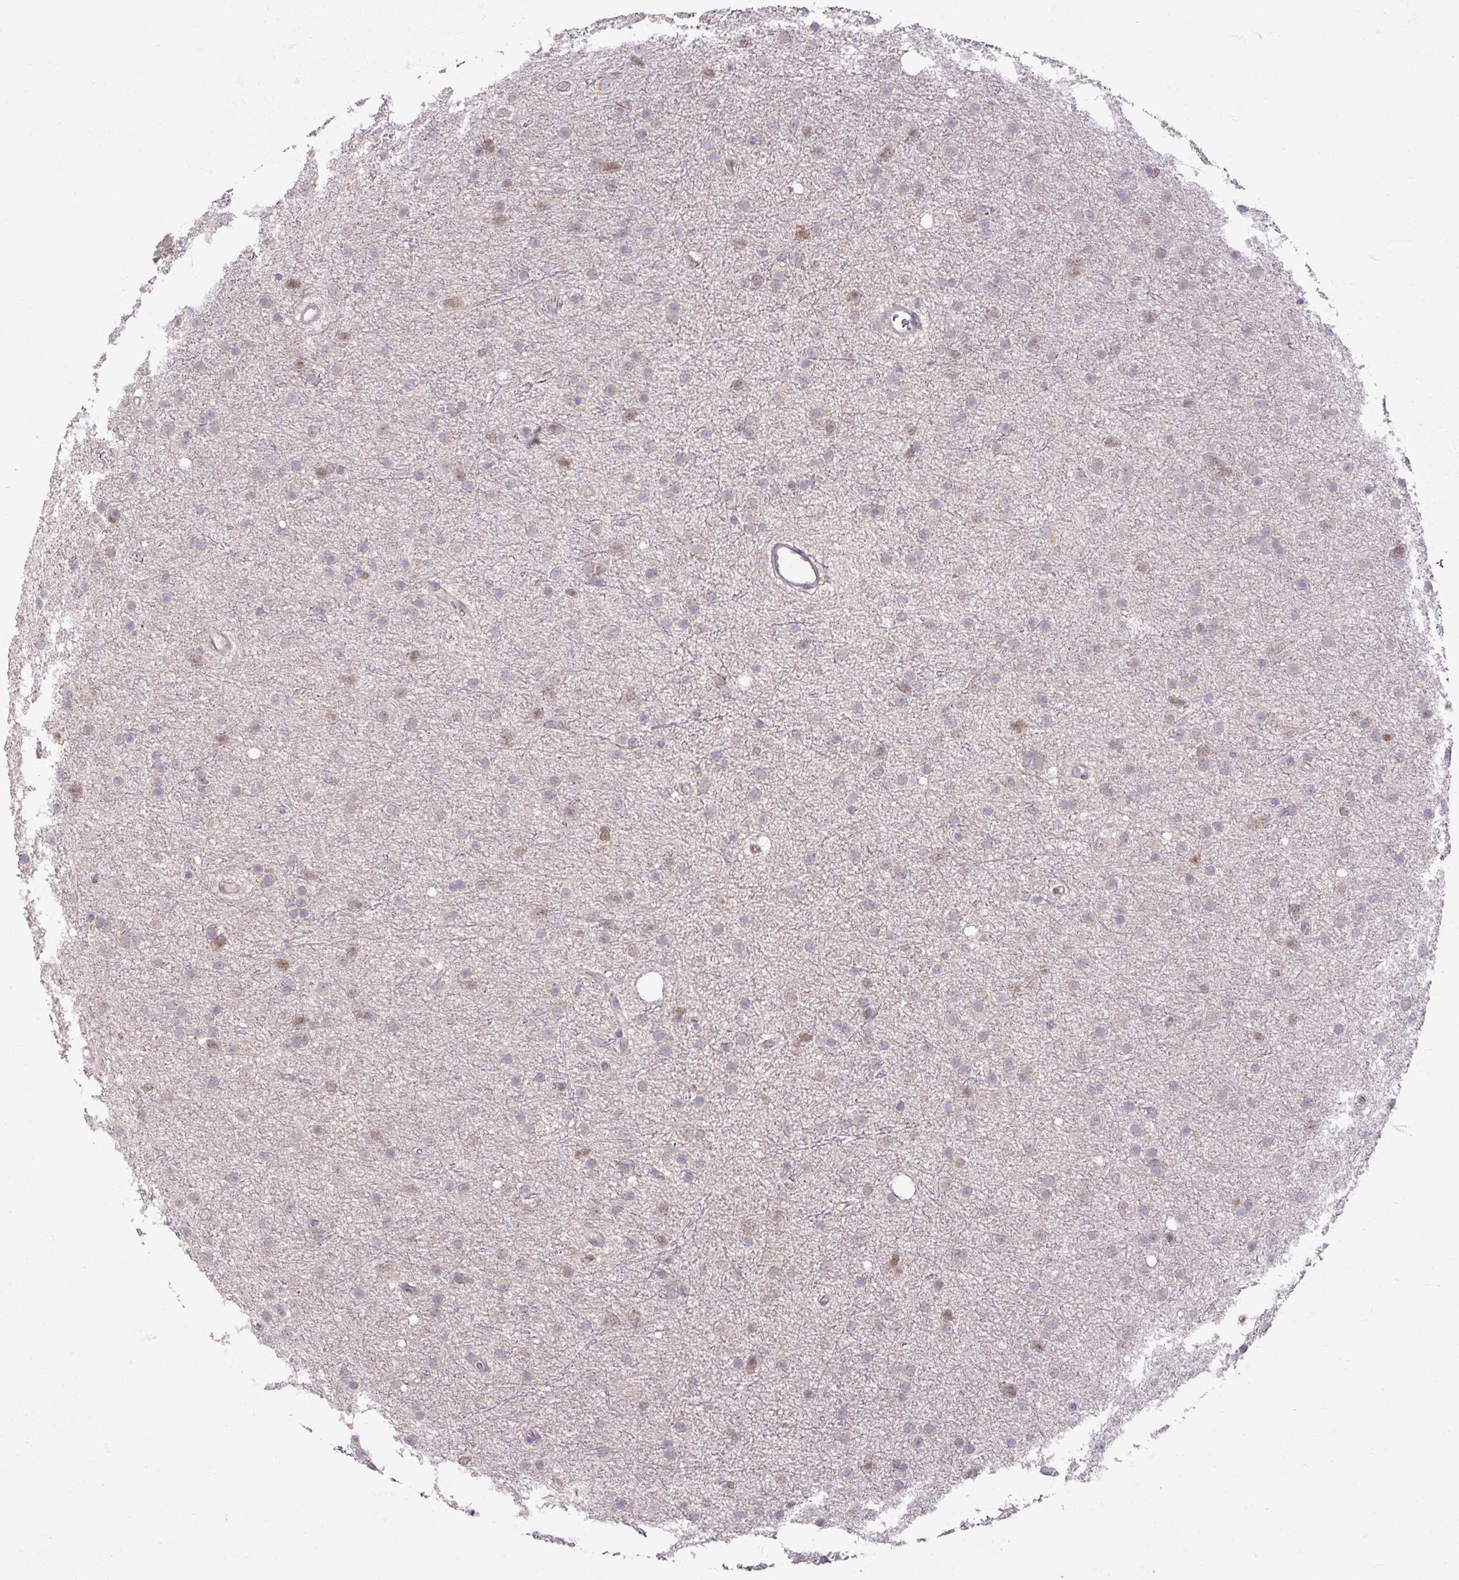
{"staining": {"intensity": "weak", "quantity": "<25%", "location": "cytoplasmic/membranous"}, "tissue": "glioma", "cell_type": "Tumor cells", "image_type": "cancer", "snomed": [{"axis": "morphology", "description": "Glioma, malignant, Low grade"}, {"axis": "topography", "description": "Cerebral cortex"}], "caption": "Protein analysis of glioma exhibits no significant positivity in tumor cells.", "gene": "SOX11", "patient": {"sex": "female", "age": 39}}